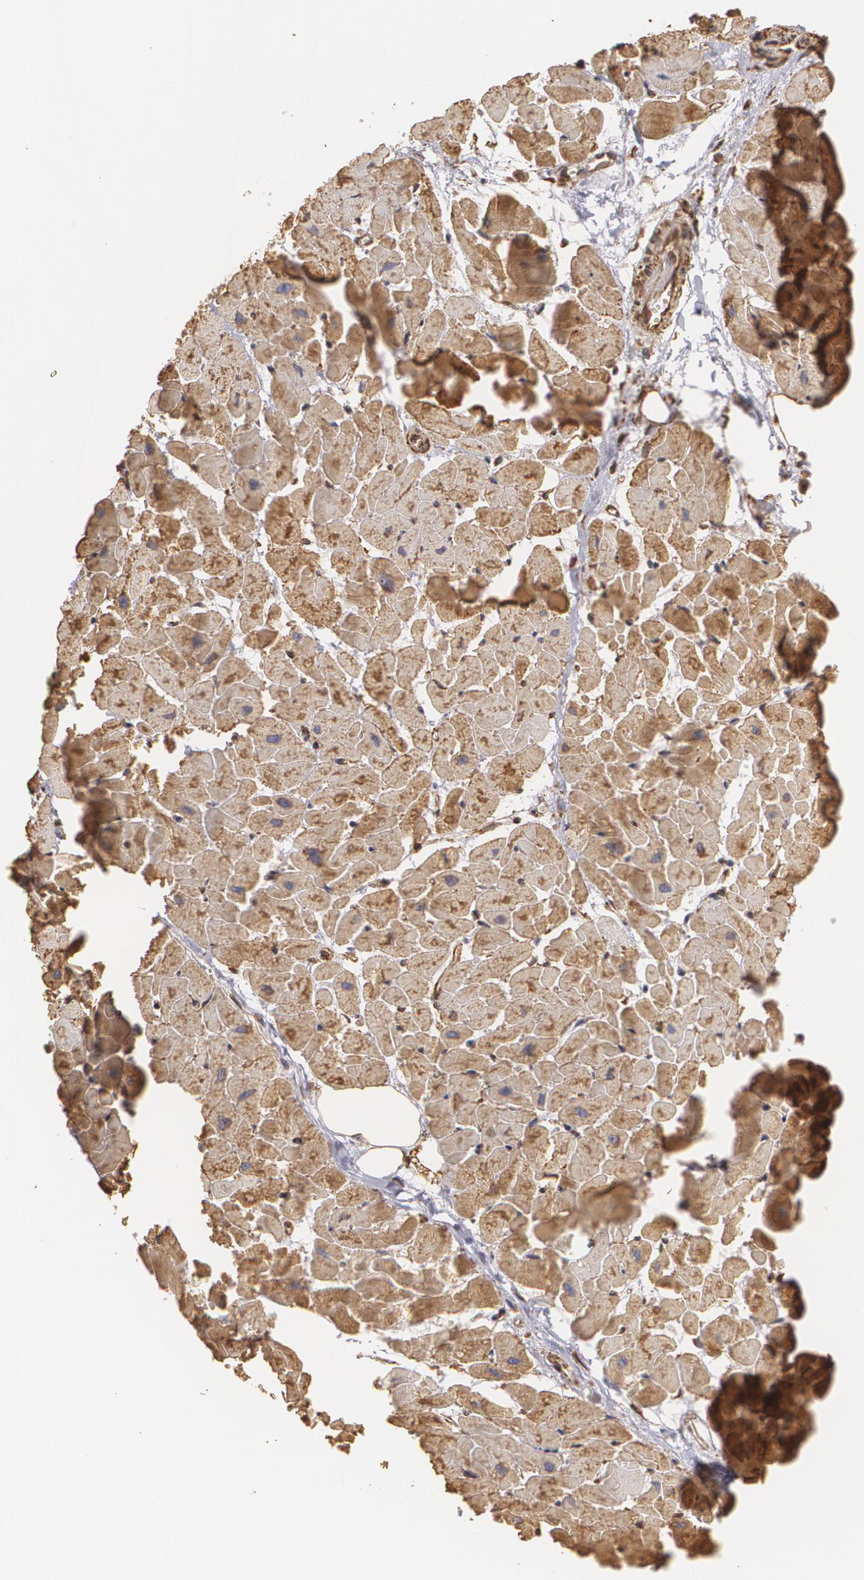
{"staining": {"intensity": "moderate", "quantity": ">75%", "location": "cytoplasmic/membranous"}, "tissue": "heart muscle", "cell_type": "Cardiomyocytes", "image_type": "normal", "snomed": [{"axis": "morphology", "description": "Normal tissue, NOS"}, {"axis": "topography", "description": "Heart"}], "caption": "IHC histopathology image of unremarkable human heart muscle stained for a protein (brown), which demonstrates medium levels of moderate cytoplasmic/membranous expression in approximately >75% of cardiomyocytes.", "gene": "CYB5R3", "patient": {"sex": "female", "age": 19}}